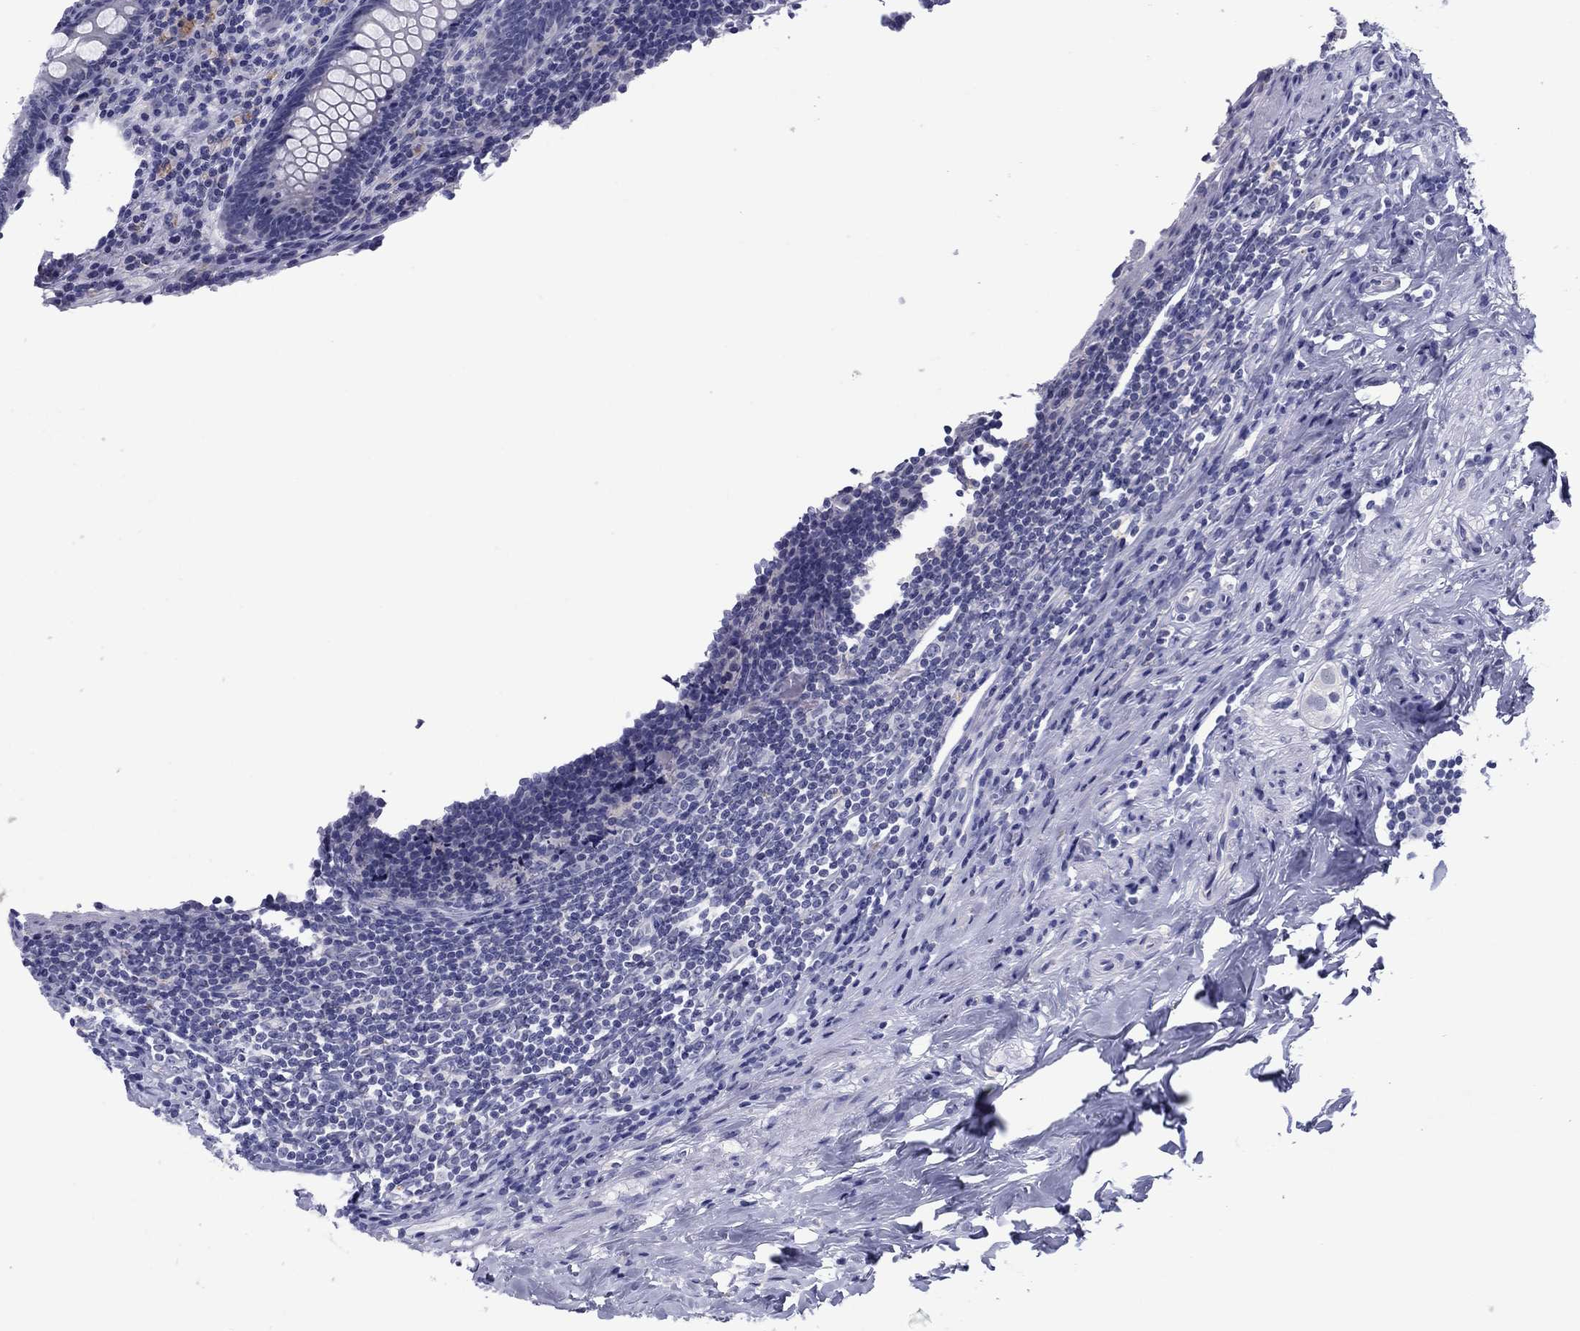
{"staining": {"intensity": "negative", "quantity": "none", "location": "none"}, "tissue": "appendix", "cell_type": "Glandular cells", "image_type": "normal", "snomed": [{"axis": "morphology", "description": "Normal tissue, NOS"}, {"axis": "topography", "description": "Appendix"}], "caption": "DAB immunohistochemical staining of benign appendix reveals no significant positivity in glandular cells. The staining was performed using DAB to visualize the protein expression in brown, while the nuclei were stained in blue with hematoxylin (Magnification: 20x).", "gene": "TCFL5", "patient": {"sex": "male", "age": 47}}